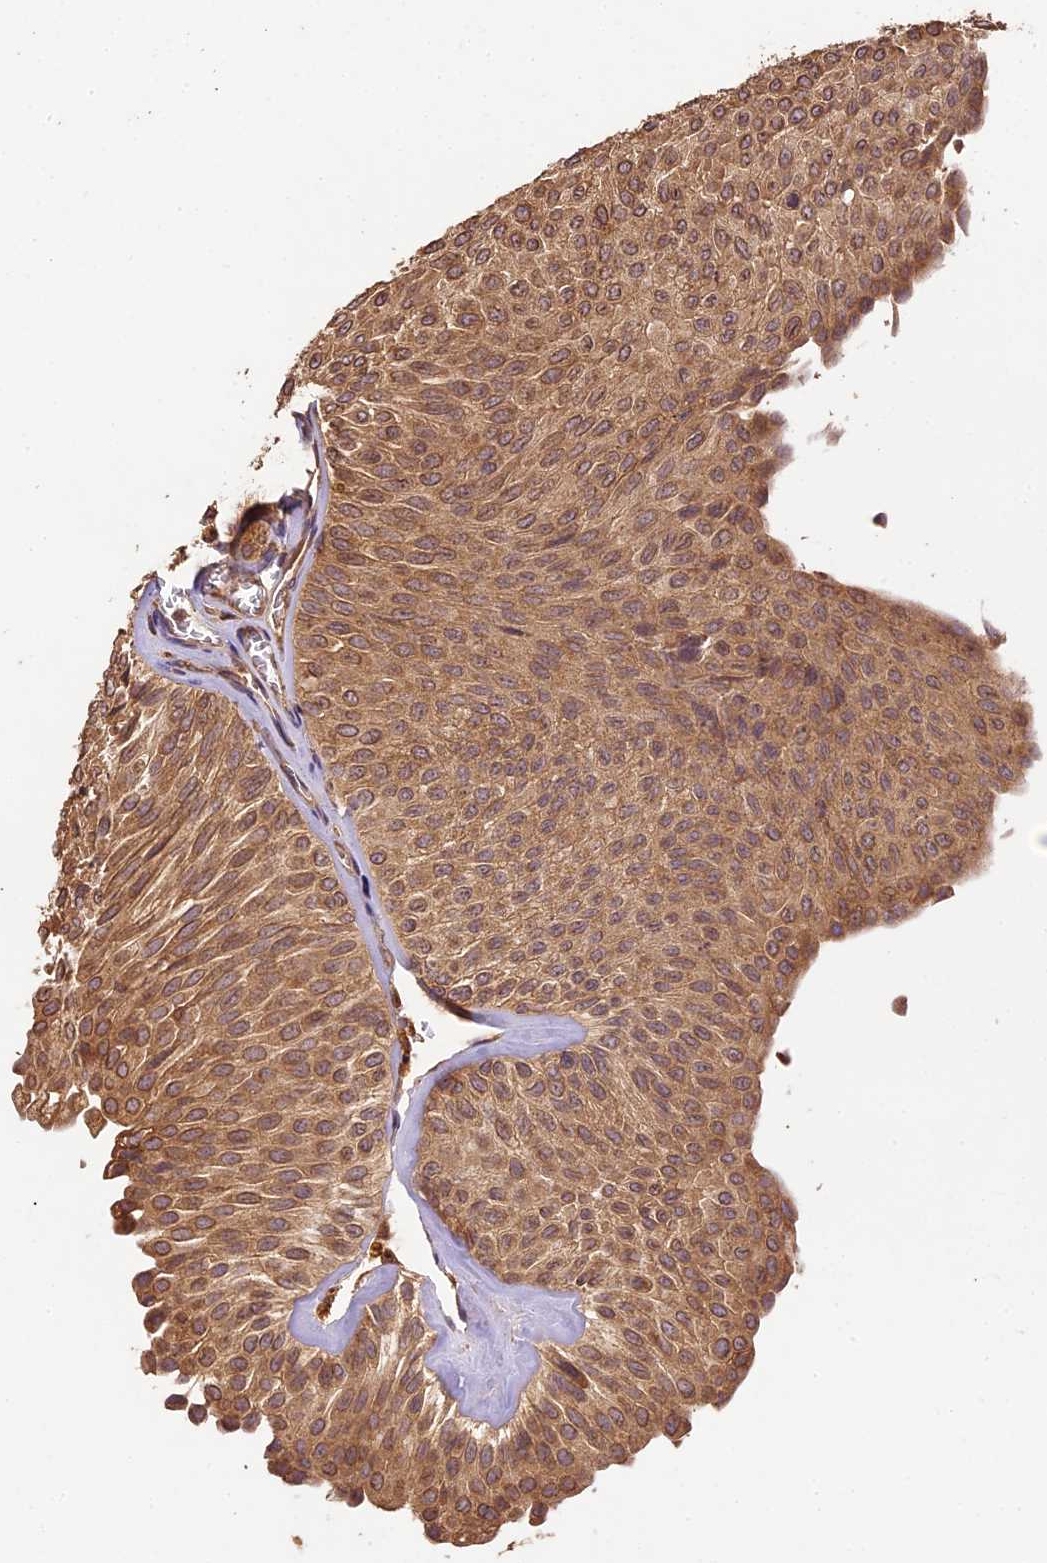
{"staining": {"intensity": "moderate", "quantity": ">75%", "location": "cytoplasmic/membranous"}, "tissue": "urothelial cancer", "cell_type": "Tumor cells", "image_type": "cancer", "snomed": [{"axis": "morphology", "description": "Urothelial carcinoma, Low grade"}, {"axis": "topography", "description": "Urinary bladder"}], "caption": "A photomicrograph of urothelial cancer stained for a protein exhibits moderate cytoplasmic/membranous brown staining in tumor cells.", "gene": "BRAP", "patient": {"sex": "male", "age": 78}}